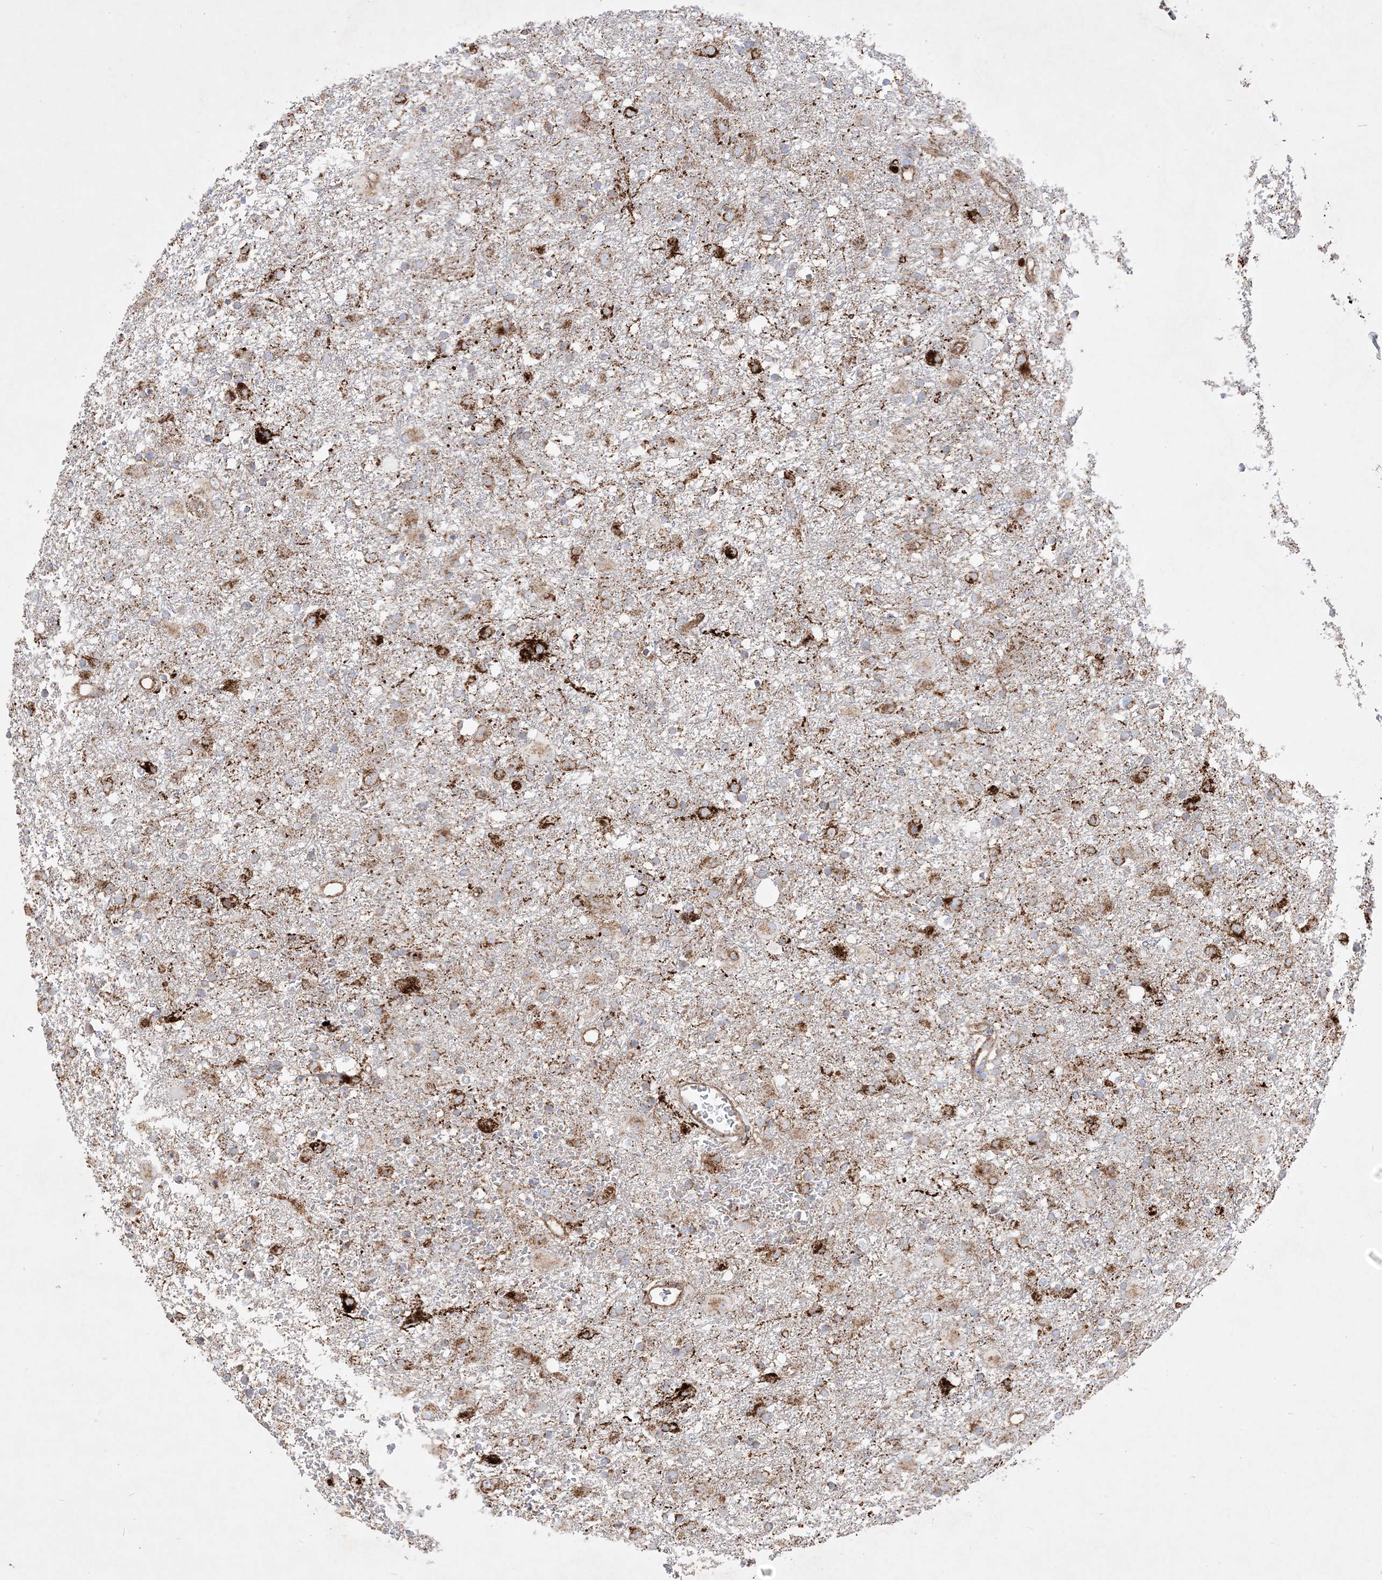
{"staining": {"intensity": "strong", "quantity": "25%-75%", "location": "cytoplasmic/membranous"}, "tissue": "glioma", "cell_type": "Tumor cells", "image_type": "cancer", "snomed": [{"axis": "morphology", "description": "Glioma, malignant, Low grade"}, {"axis": "topography", "description": "Brain"}], "caption": "Immunohistochemical staining of low-grade glioma (malignant) demonstrates high levels of strong cytoplasmic/membranous protein staining in approximately 25%-75% of tumor cells.", "gene": "NDUFAF3", "patient": {"sex": "male", "age": 65}}